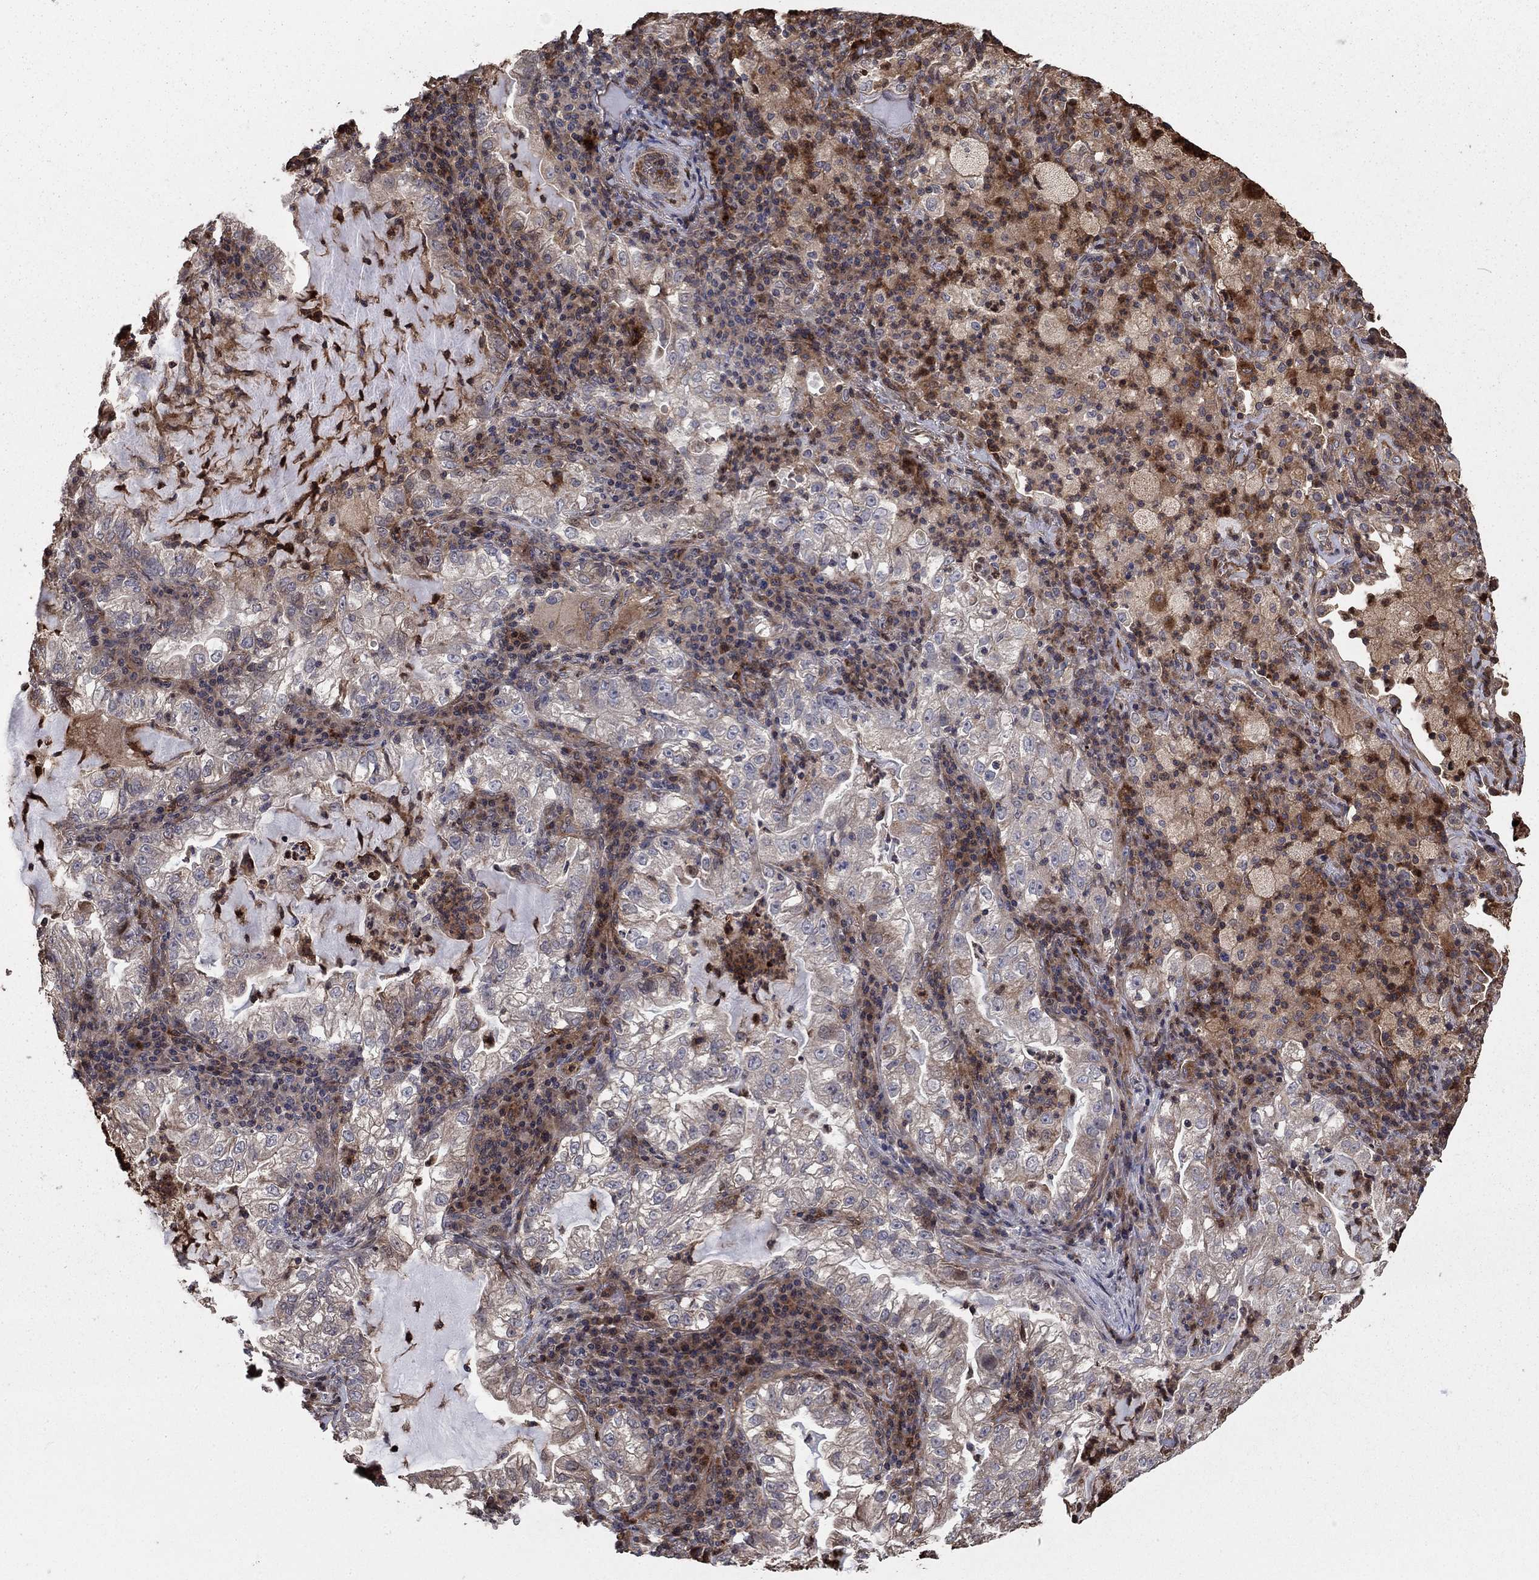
{"staining": {"intensity": "negative", "quantity": "none", "location": "none"}, "tissue": "lung cancer", "cell_type": "Tumor cells", "image_type": "cancer", "snomed": [{"axis": "morphology", "description": "Adenocarcinoma, NOS"}, {"axis": "topography", "description": "Lung"}], "caption": "An immunohistochemistry photomicrograph of lung adenocarcinoma is shown. There is no staining in tumor cells of lung adenocarcinoma. (Stains: DAB immunohistochemistry (IHC) with hematoxylin counter stain, Microscopy: brightfield microscopy at high magnification).", "gene": "GYG1", "patient": {"sex": "female", "age": 73}}